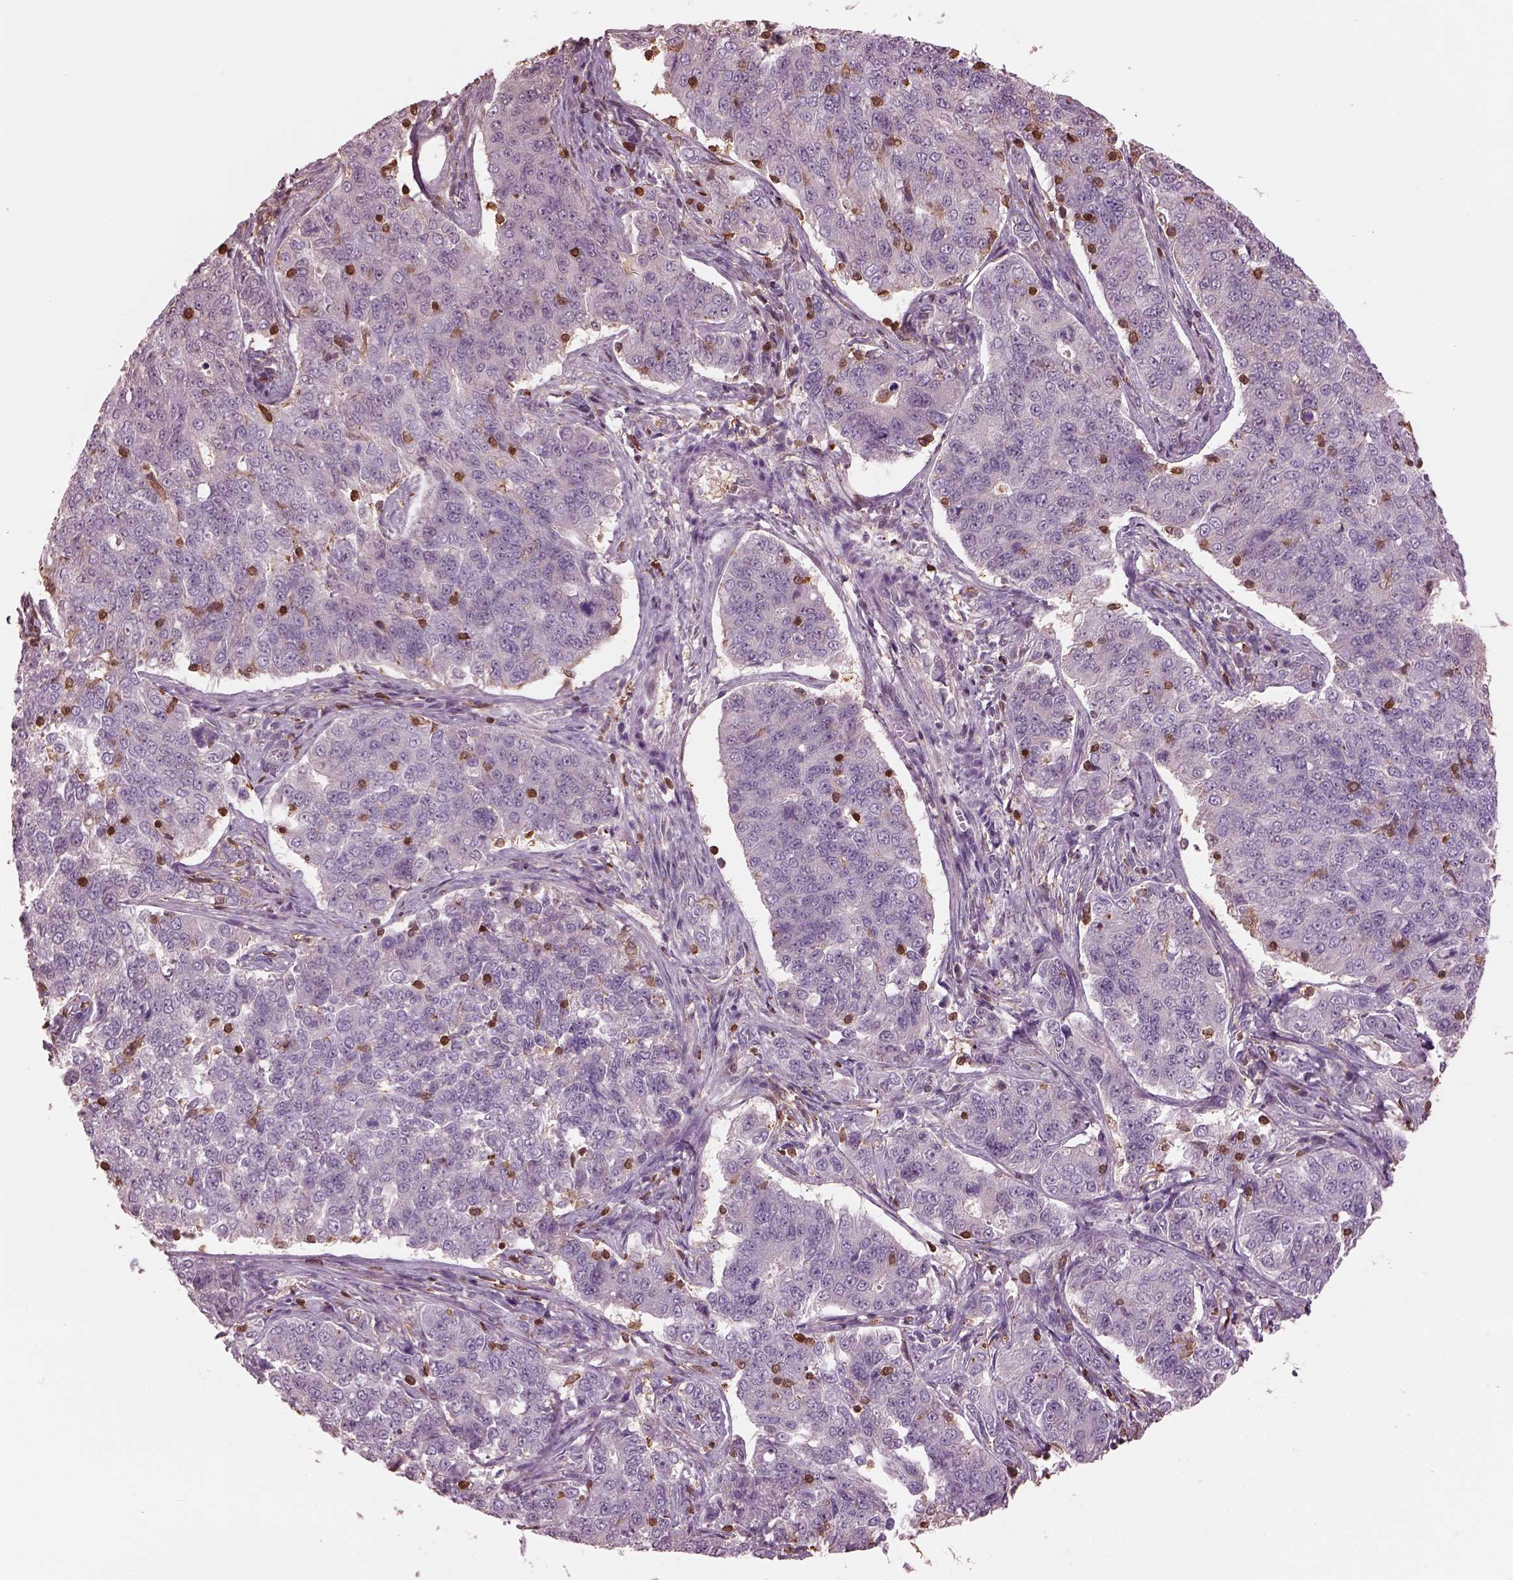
{"staining": {"intensity": "weak", "quantity": "<25%", "location": "cytoplasmic/membranous"}, "tissue": "endometrial cancer", "cell_type": "Tumor cells", "image_type": "cancer", "snomed": [{"axis": "morphology", "description": "Adenocarcinoma, NOS"}, {"axis": "topography", "description": "Endometrium"}], "caption": "High magnification brightfield microscopy of adenocarcinoma (endometrial) stained with DAB (brown) and counterstained with hematoxylin (blue): tumor cells show no significant staining.", "gene": "IL31RA", "patient": {"sex": "female", "age": 43}}